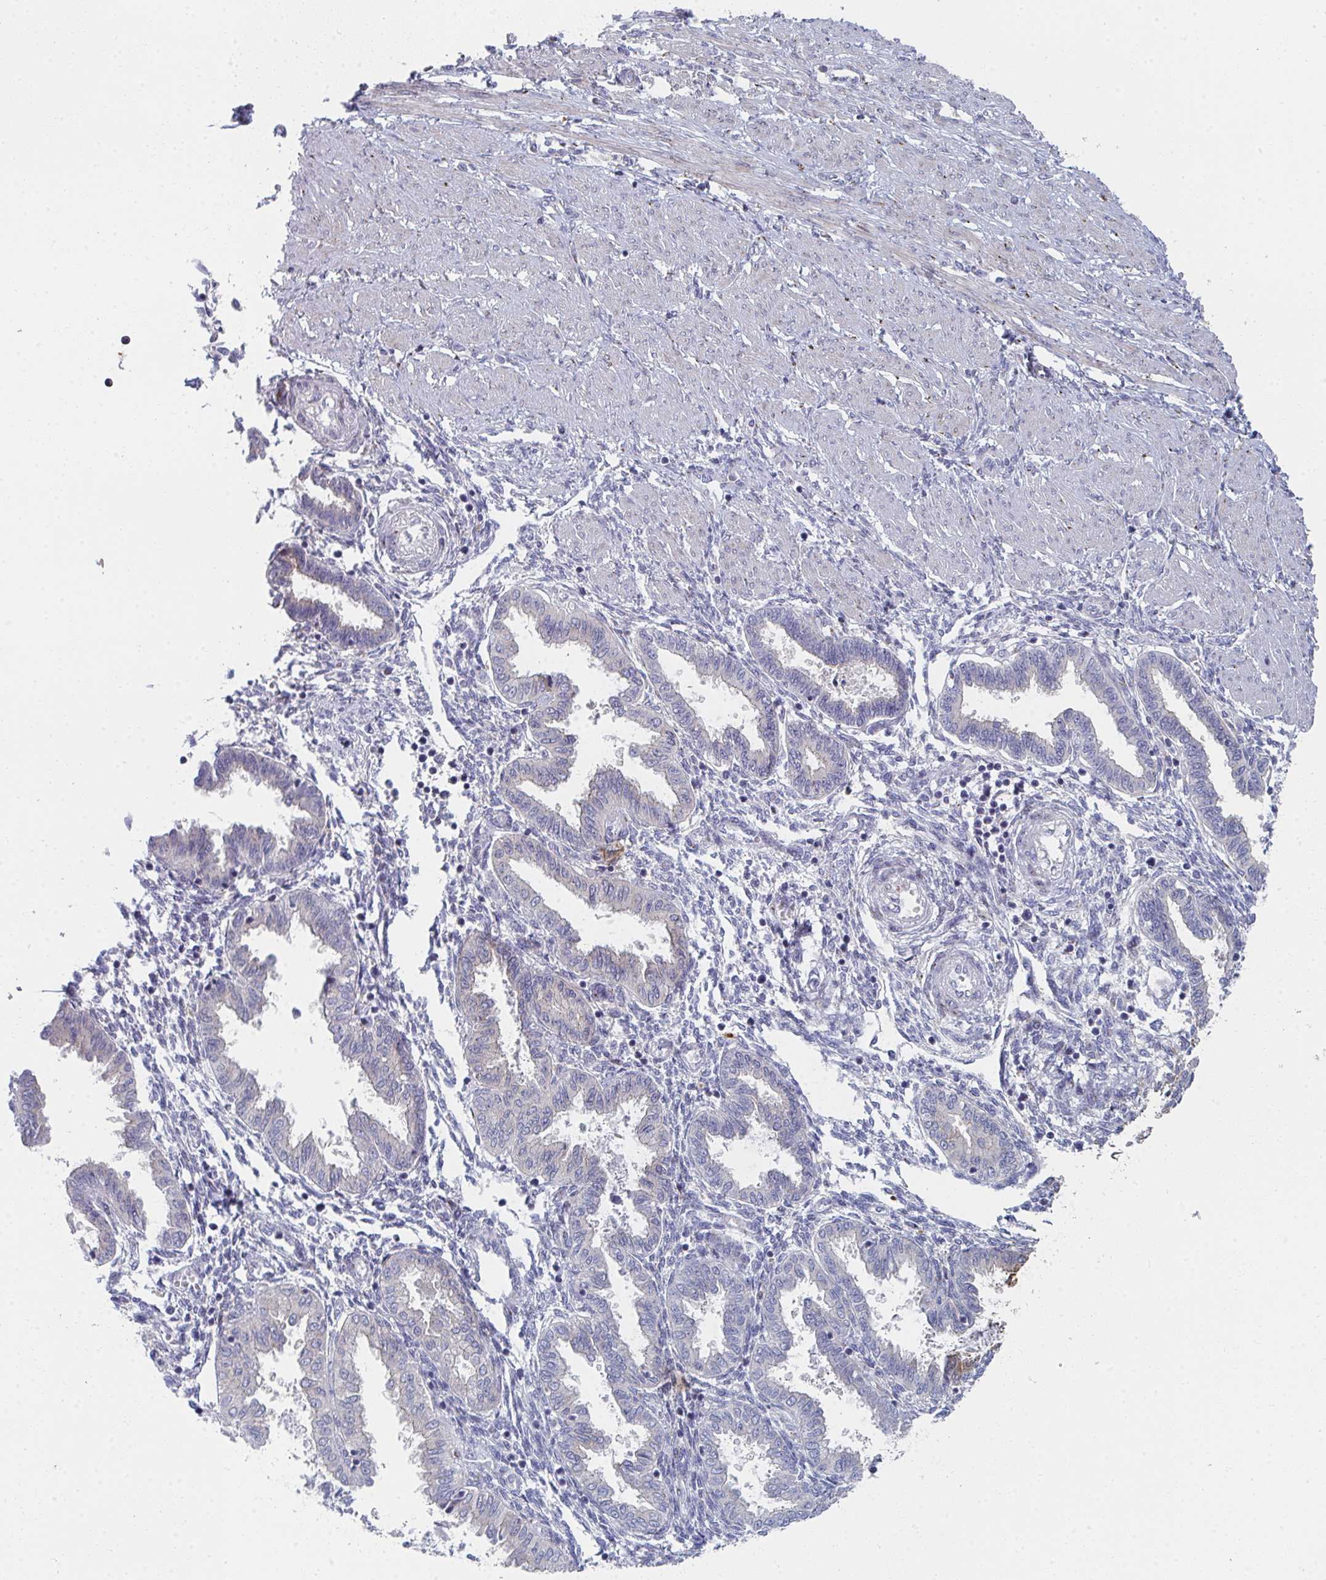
{"staining": {"intensity": "negative", "quantity": "none", "location": "none"}, "tissue": "endometrium", "cell_type": "Cells in endometrial stroma", "image_type": "normal", "snomed": [{"axis": "morphology", "description": "Normal tissue, NOS"}, {"axis": "topography", "description": "Endometrium"}], "caption": "High magnification brightfield microscopy of normal endometrium stained with DAB (brown) and counterstained with hematoxylin (blue): cells in endometrial stroma show no significant staining. The staining is performed using DAB (3,3'-diaminobenzidine) brown chromogen with nuclei counter-stained in using hematoxylin.", "gene": "PSMG1", "patient": {"sex": "female", "age": 33}}